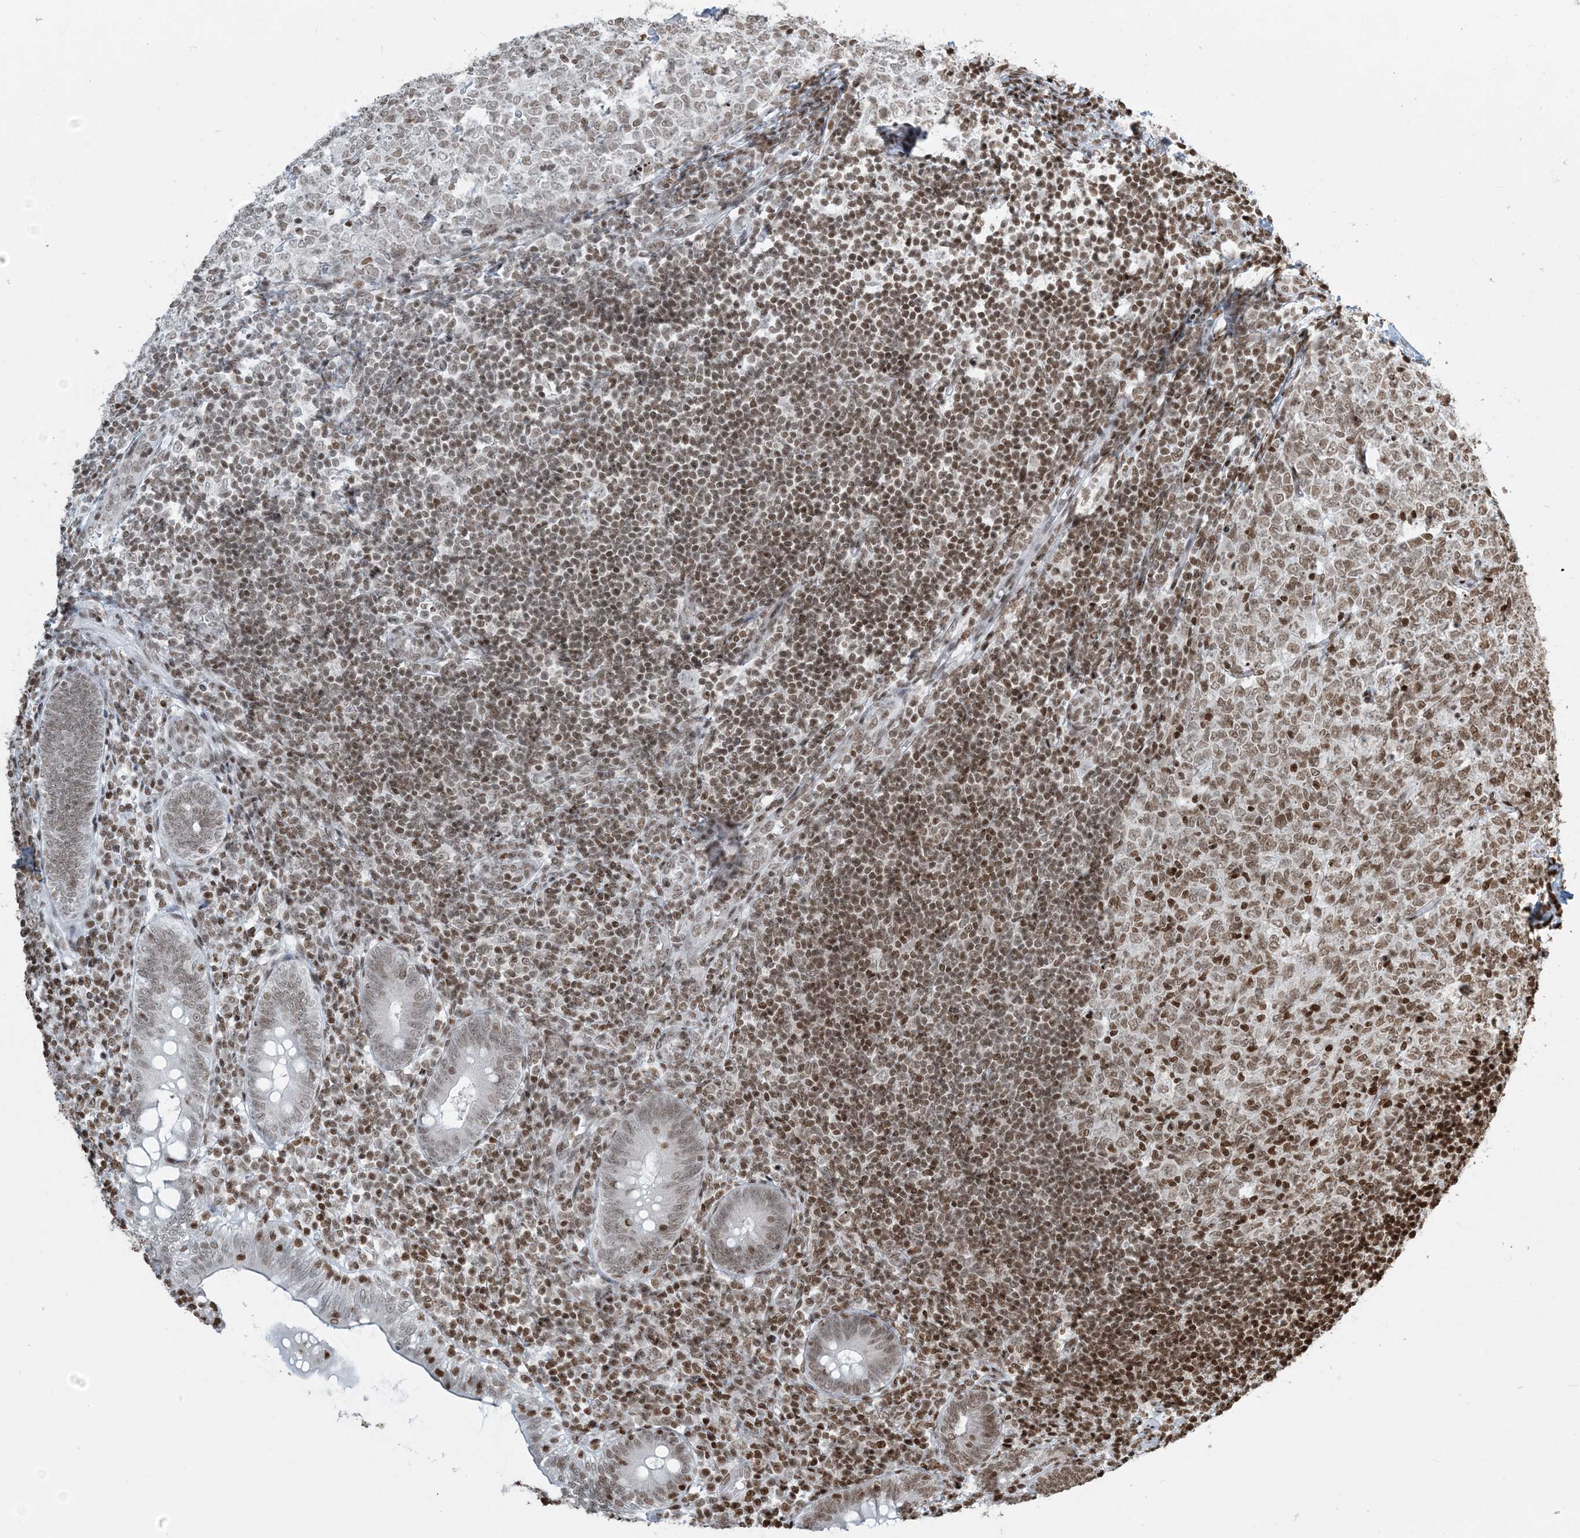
{"staining": {"intensity": "moderate", "quantity": "25%-75%", "location": "nuclear"}, "tissue": "appendix", "cell_type": "Glandular cells", "image_type": "normal", "snomed": [{"axis": "morphology", "description": "Normal tissue, NOS"}, {"axis": "topography", "description": "Appendix"}], "caption": "Glandular cells display moderate nuclear expression in about 25%-75% of cells in normal appendix.", "gene": "H3", "patient": {"sex": "male", "age": 14}}